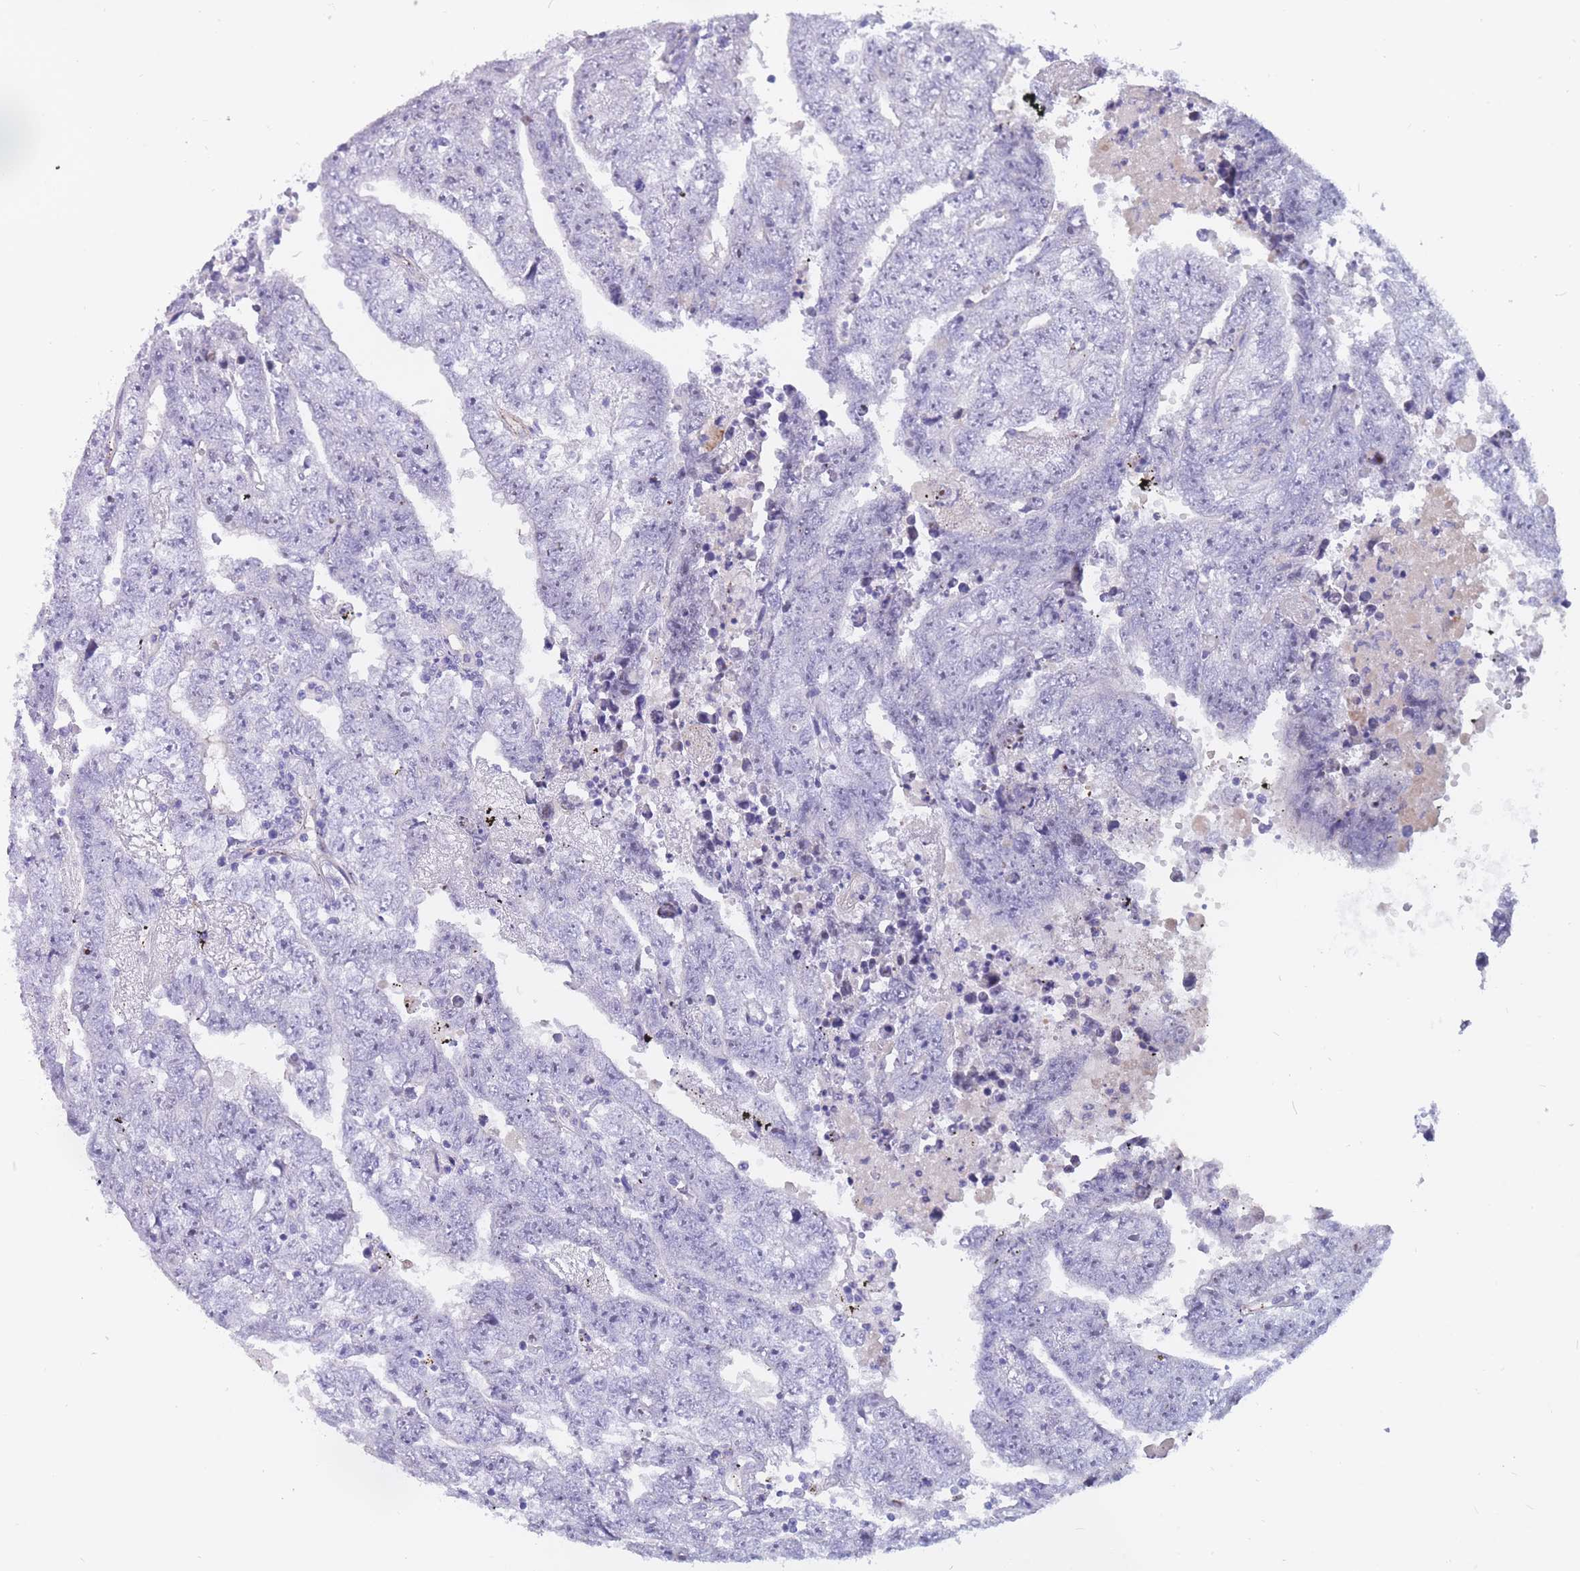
{"staining": {"intensity": "negative", "quantity": "none", "location": "none"}, "tissue": "testis cancer", "cell_type": "Tumor cells", "image_type": "cancer", "snomed": [{"axis": "morphology", "description": "Carcinoma, Embryonal, NOS"}, {"axis": "topography", "description": "Testis"}], "caption": "Protein analysis of testis cancer reveals no significant expression in tumor cells.", "gene": "BOP1", "patient": {"sex": "male", "age": 25}}